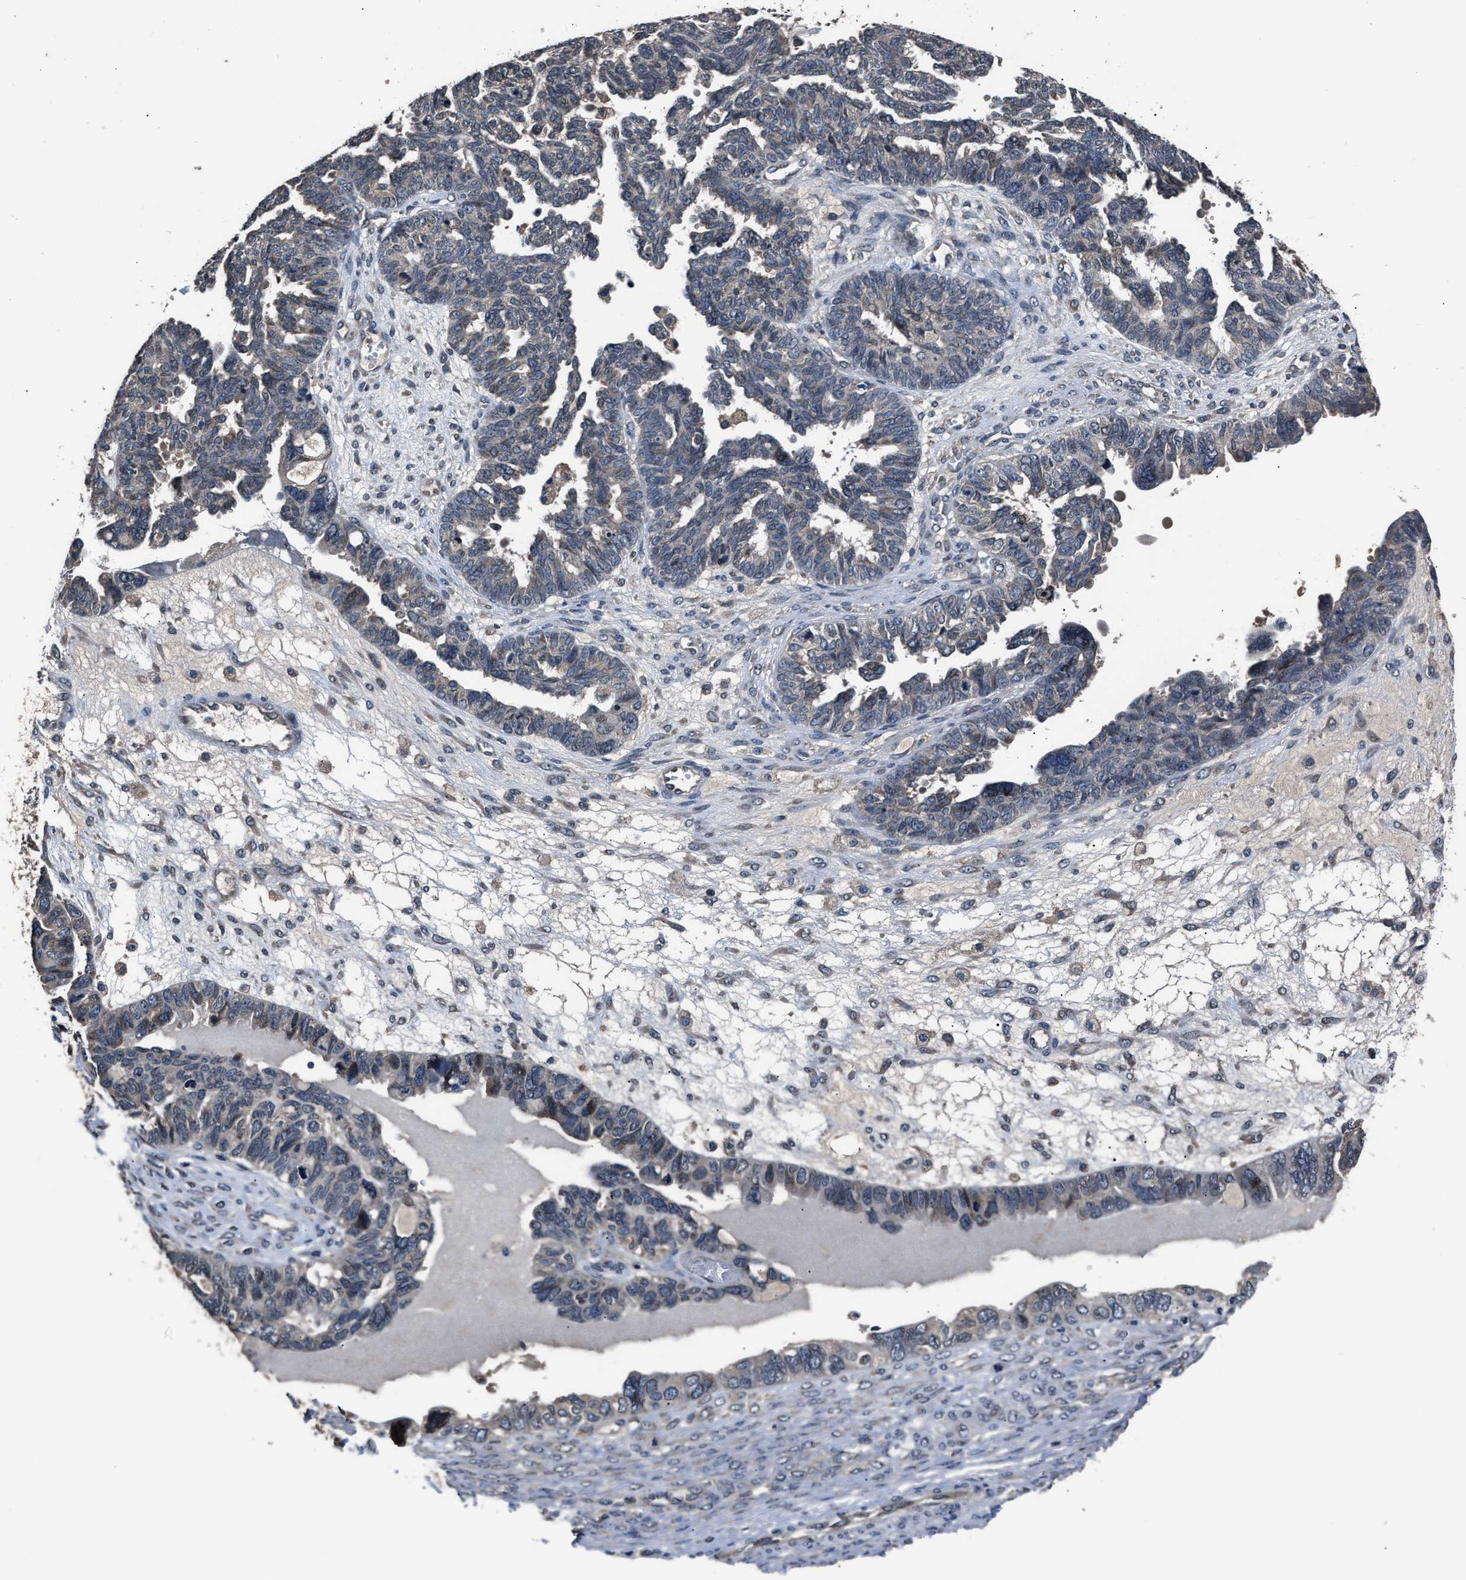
{"staining": {"intensity": "moderate", "quantity": "<25%", "location": "cytoplasmic/membranous"}, "tissue": "ovarian cancer", "cell_type": "Tumor cells", "image_type": "cancer", "snomed": [{"axis": "morphology", "description": "Cystadenocarcinoma, serous, NOS"}, {"axis": "topography", "description": "Ovary"}], "caption": "Brown immunohistochemical staining in serous cystadenocarcinoma (ovarian) demonstrates moderate cytoplasmic/membranous staining in about <25% of tumor cells. (DAB IHC, brown staining for protein, blue staining for nuclei).", "gene": "TNRC18", "patient": {"sex": "female", "age": 79}}